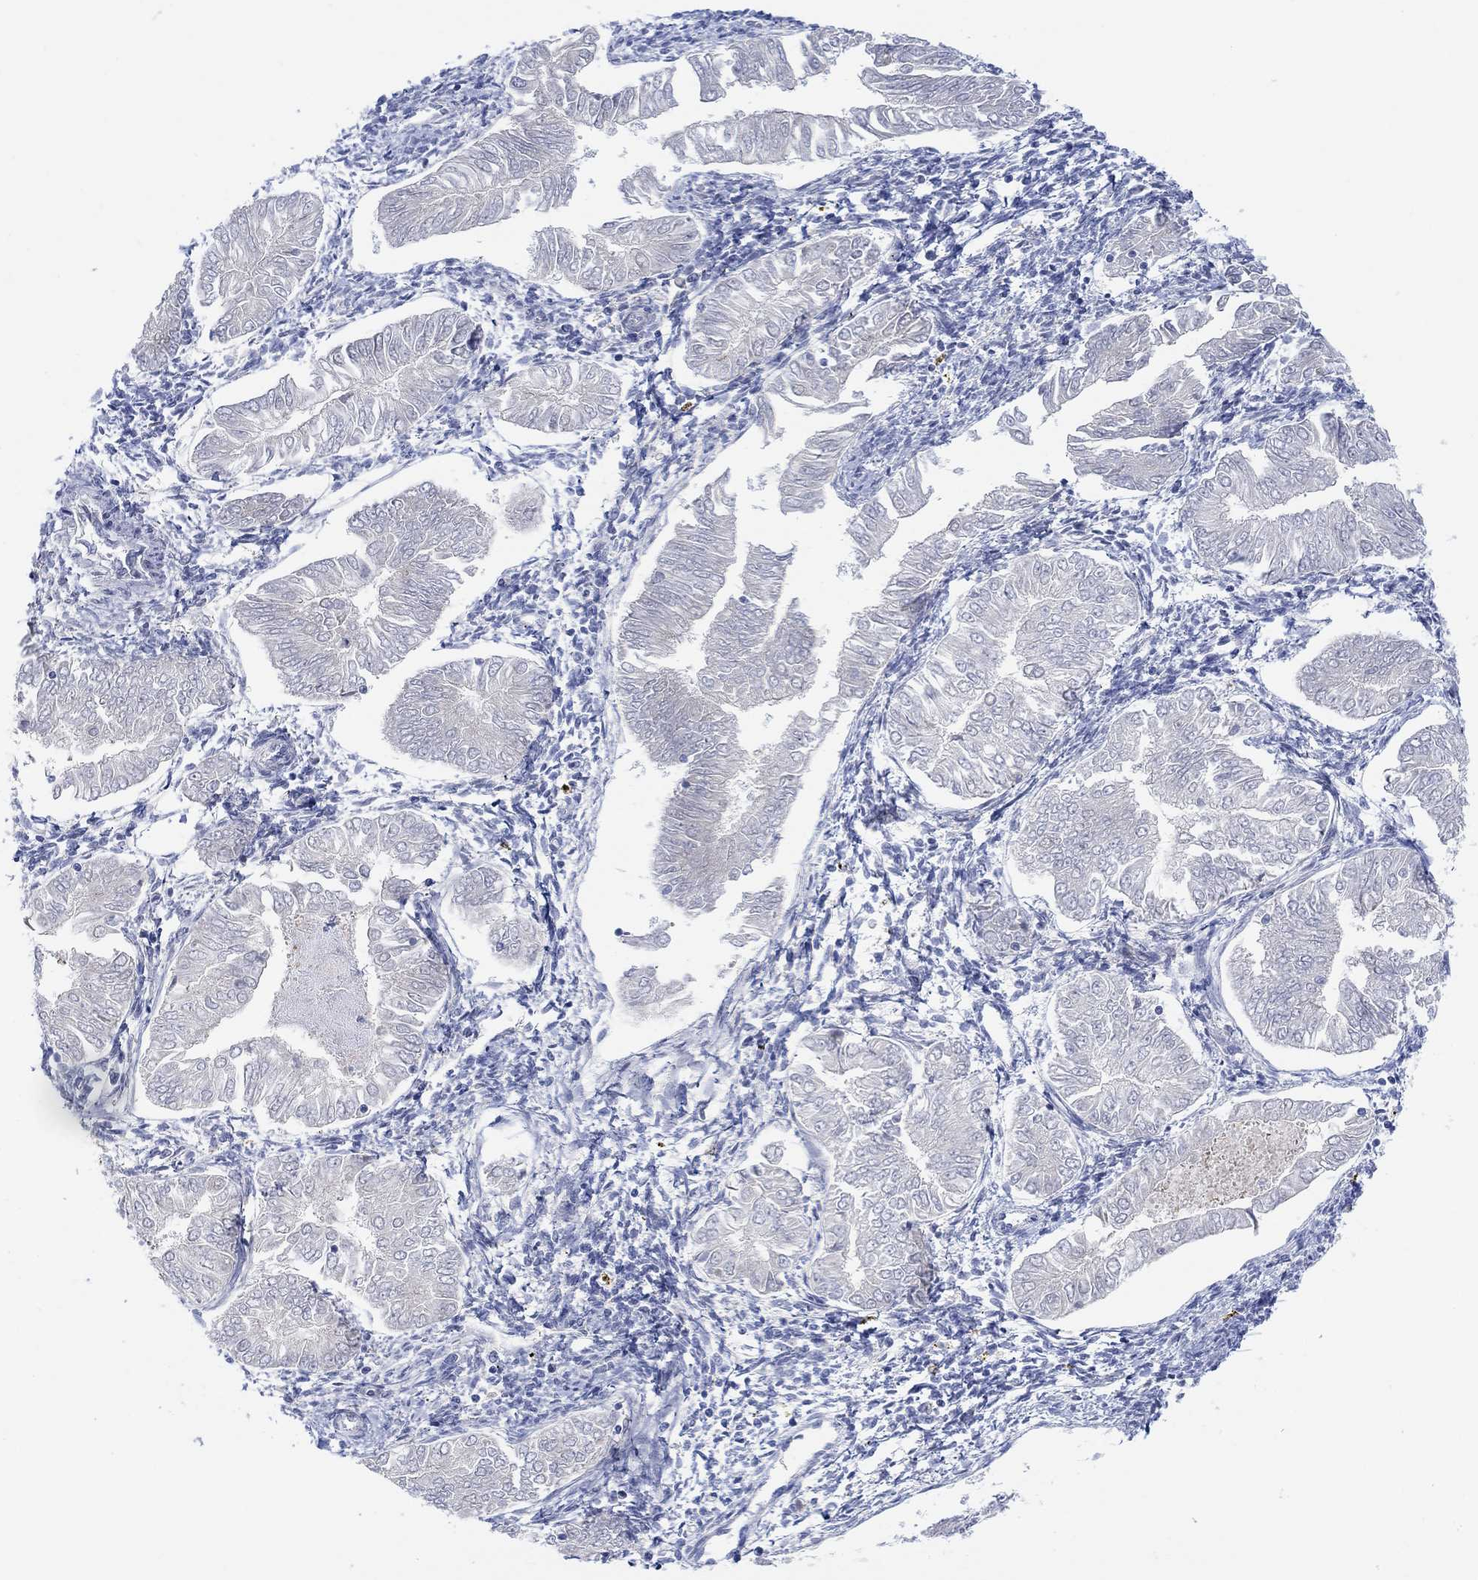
{"staining": {"intensity": "negative", "quantity": "none", "location": "none"}, "tissue": "endometrial cancer", "cell_type": "Tumor cells", "image_type": "cancer", "snomed": [{"axis": "morphology", "description": "Adenocarcinoma, NOS"}, {"axis": "topography", "description": "Endometrium"}], "caption": "The immunohistochemistry photomicrograph has no significant positivity in tumor cells of endometrial adenocarcinoma tissue. Brightfield microscopy of IHC stained with DAB (3,3'-diaminobenzidine) (brown) and hematoxylin (blue), captured at high magnification.", "gene": "ACSL1", "patient": {"sex": "female", "age": 53}}